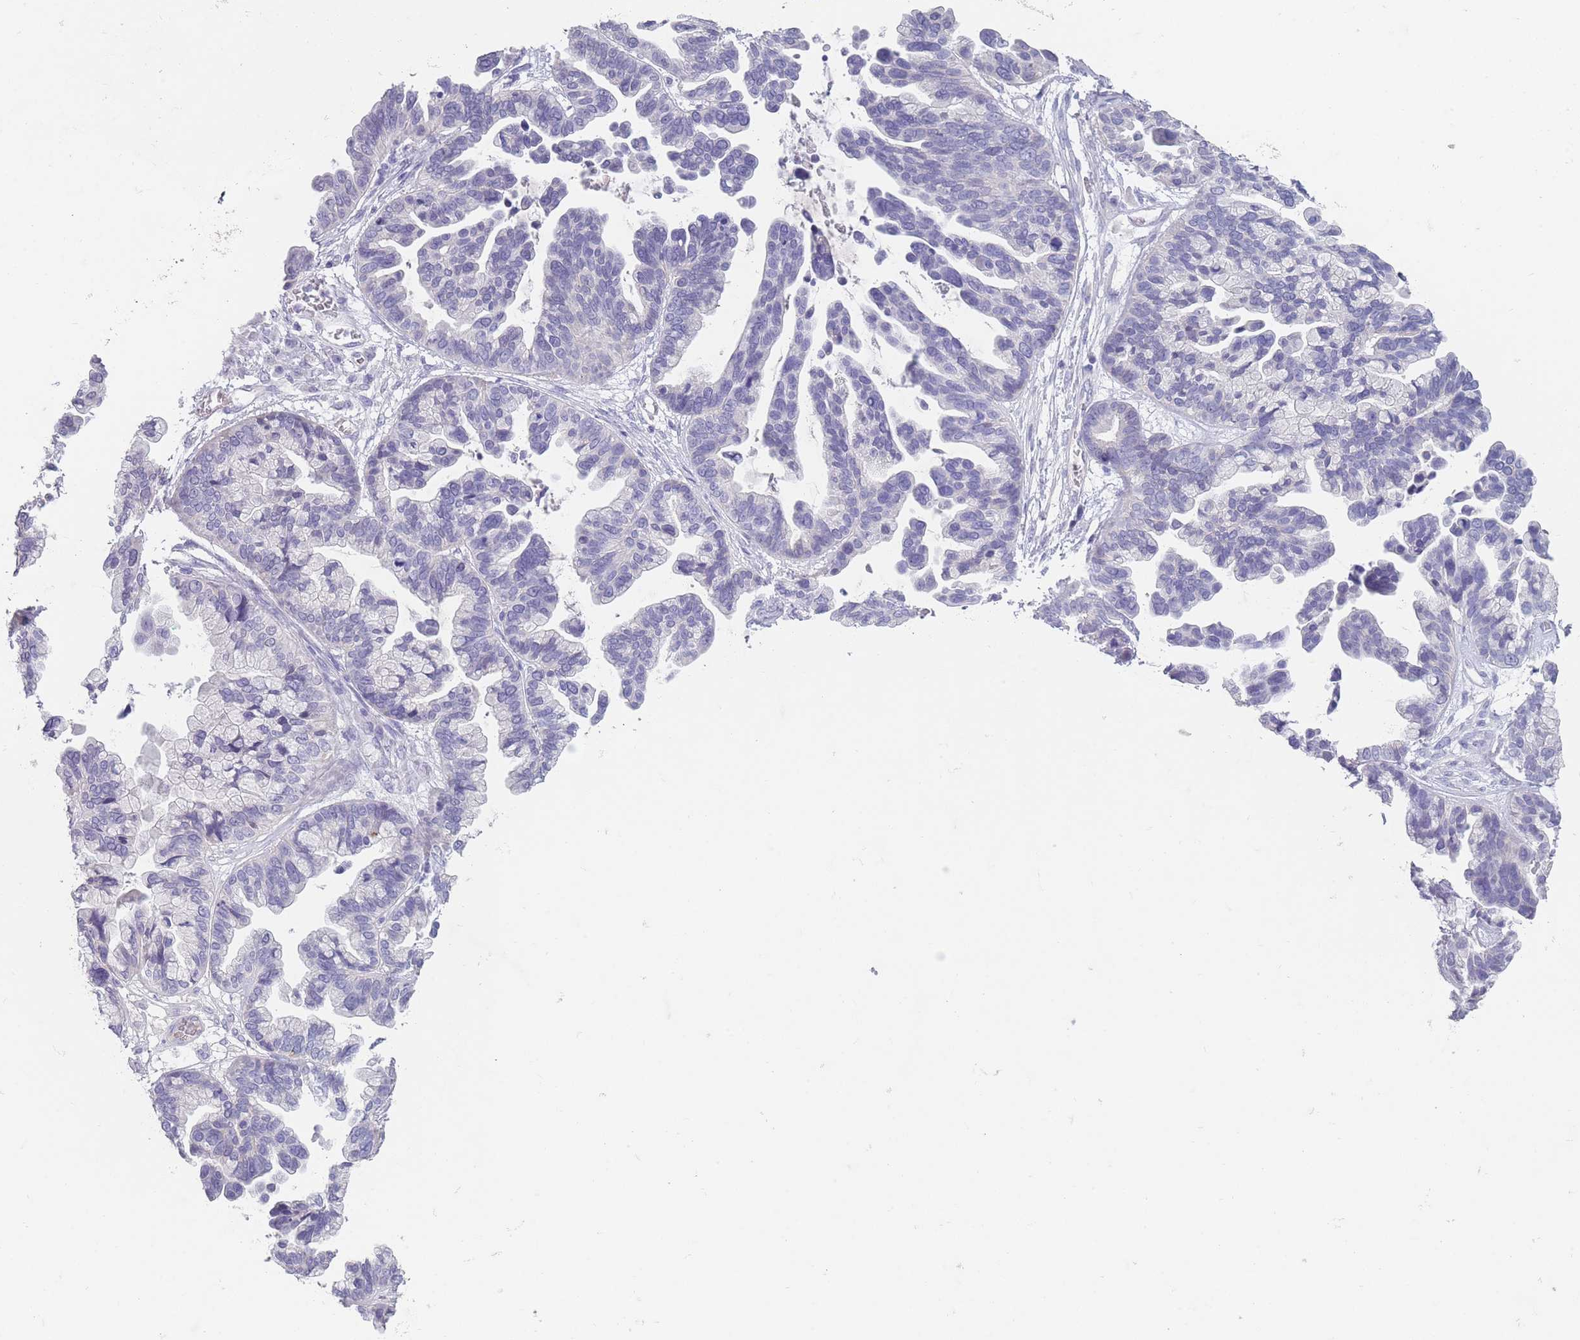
{"staining": {"intensity": "negative", "quantity": "none", "location": "none"}, "tissue": "ovarian cancer", "cell_type": "Tumor cells", "image_type": "cancer", "snomed": [{"axis": "morphology", "description": "Cystadenocarcinoma, serous, NOS"}, {"axis": "topography", "description": "Ovary"}], "caption": "Ovarian cancer was stained to show a protein in brown. There is no significant positivity in tumor cells.", "gene": "RHBG", "patient": {"sex": "female", "age": 56}}